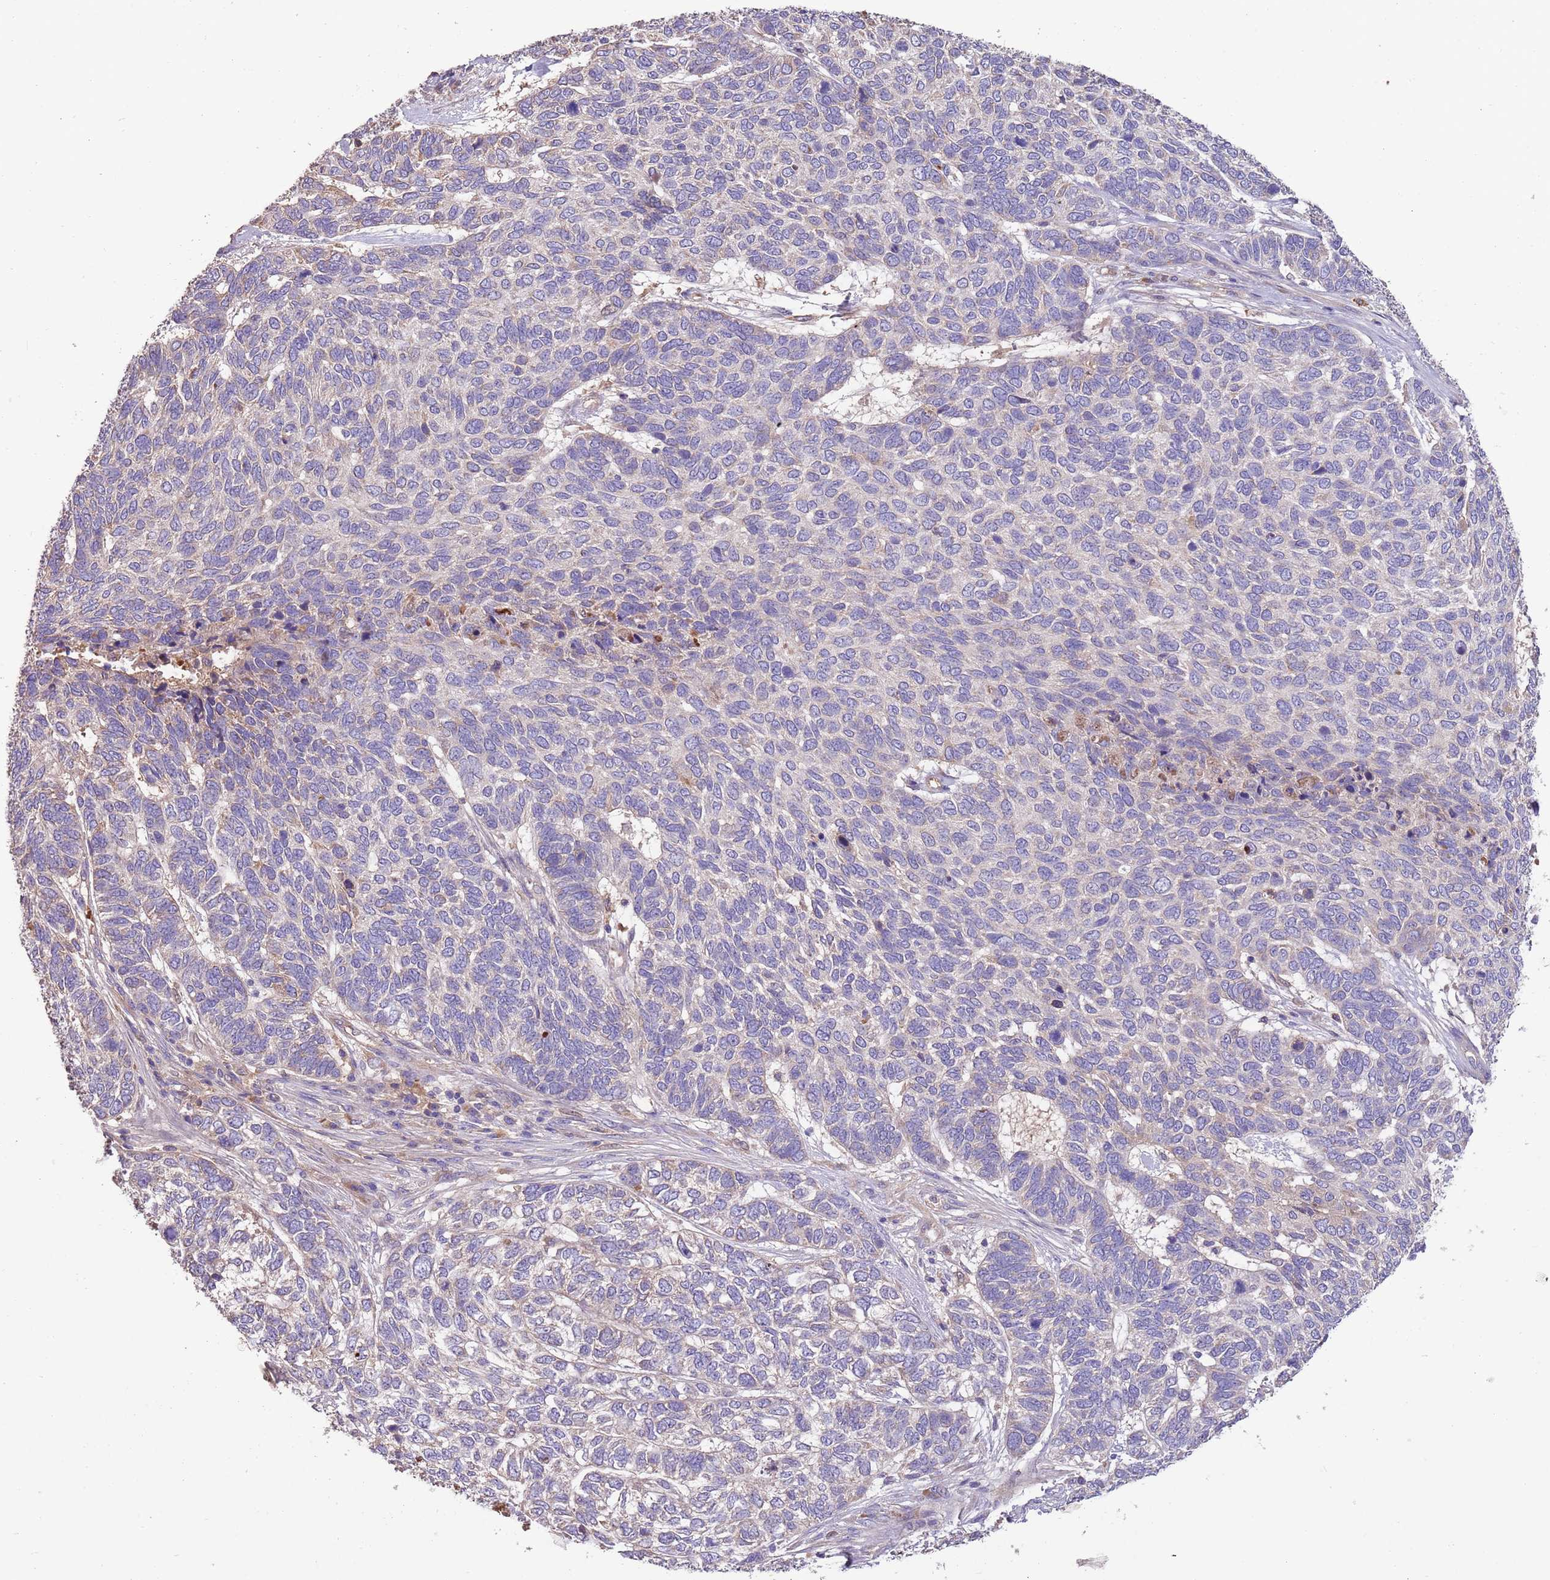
{"staining": {"intensity": "negative", "quantity": "none", "location": "none"}, "tissue": "skin cancer", "cell_type": "Tumor cells", "image_type": "cancer", "snomed": [{"axis": "morphology", "description": "Basal cell carcinoma"}, {"axis": "topography", "description": "Skin"}], "caption": "High power microscopy histopathology image of an IHC micrograph of skin basal cell carcinoma, revealing no significant staining in tumor cells.", "gene": "TRMO", "patient": {"sex": "female", "age": 65}}